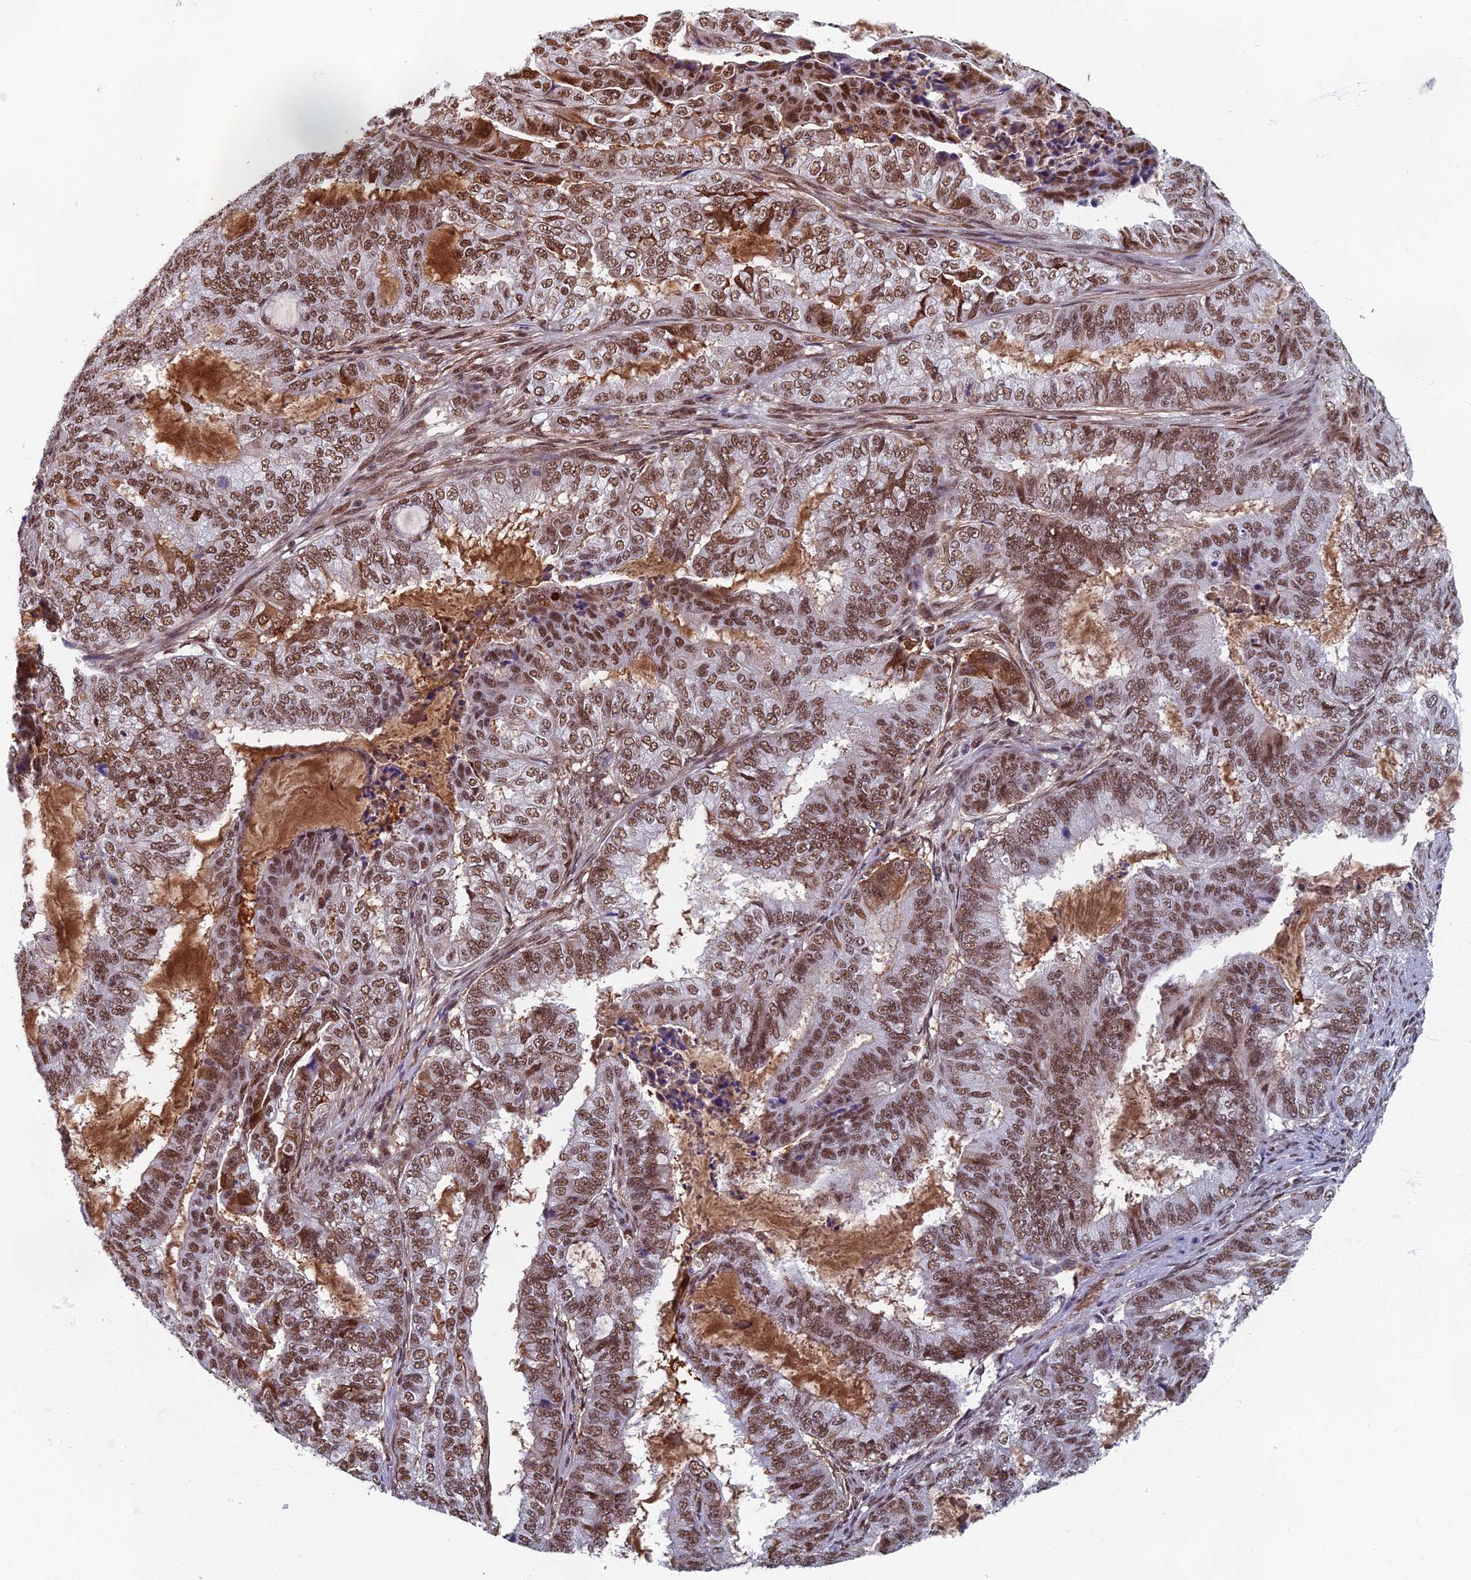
{"staining": {"intensity": "moderate", "quantity": ">75%", "location": "nuclear"}, "tissue": "endometrial cancer", "cell_type": "Tumor cells", "image_type": "cancer", "snomed": [{"axis": "morphology", "description": "Adenocarcinoma, NOS"}, {"axis": "topography", "description": "Endometrium"}], "caption": "An image showing moderate nuclear positivity in about >75% of tumor cells in adenocarcinoma (endometrial), as visualized by brown immunohistochemical staining.", "gene": "TAF13", "patient": {"sex": "female", "age": 51}}